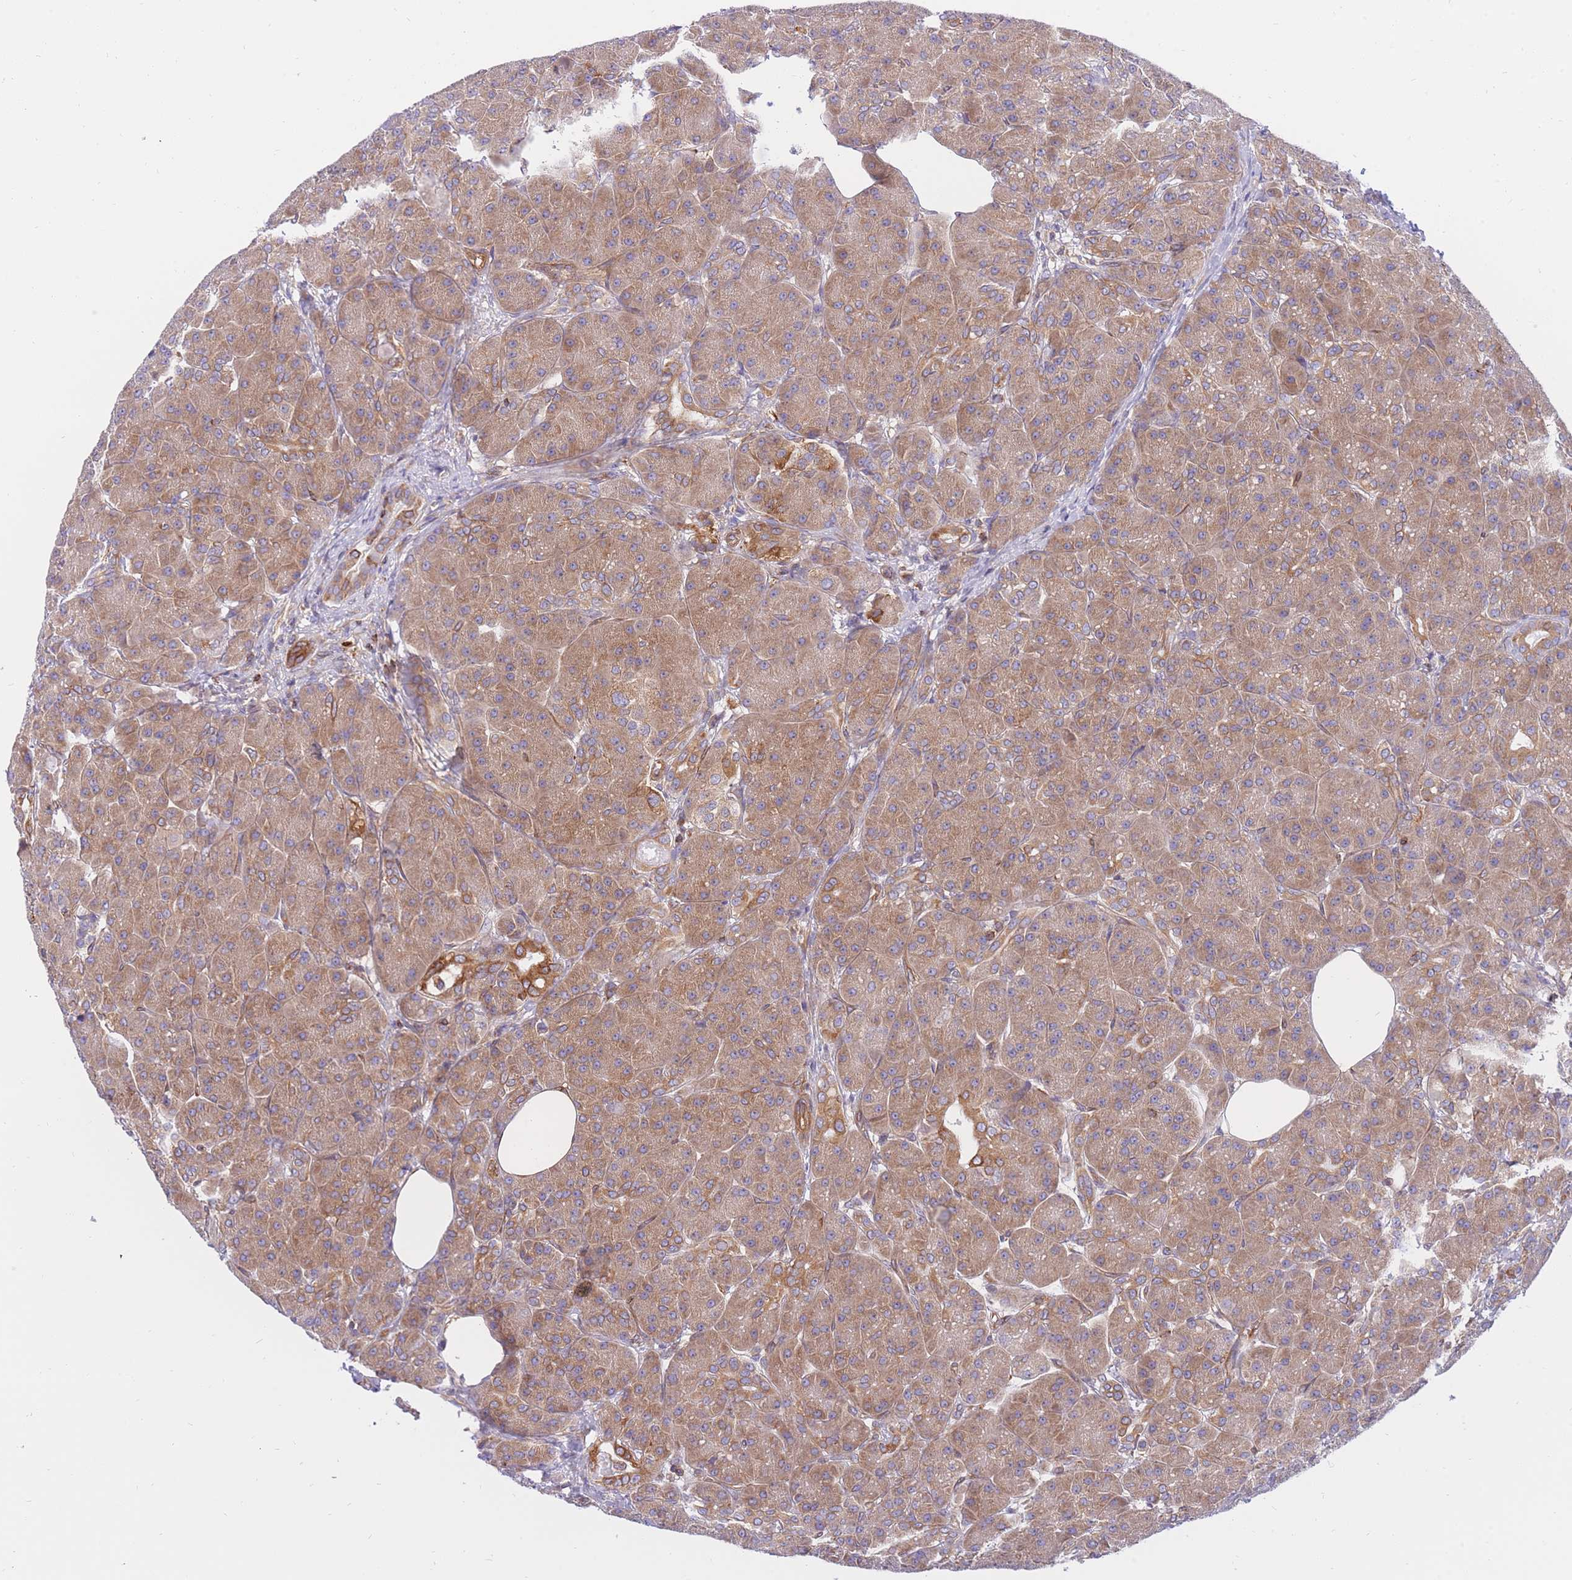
{"staining": {"intensity": "moderate", "quantity": ">75%", "location": "cytoplasmic/membranous"}, "tissue": "pancreas", "cell_type": "Exocrine glandular cells", "image_type": "normal", "snomed": [{"axis": "morphology", "description": "Normal tissue, NOS"}, {"axis": "topography", "description": "Pancreas"}], "caption": "A brown stain shows moderate cytoplasmic/membranous staining of a protein in exocrine glandular cells of benign human pancreas.", "gene": "REM1", "patient": {"sex": "male", "age": 63}}